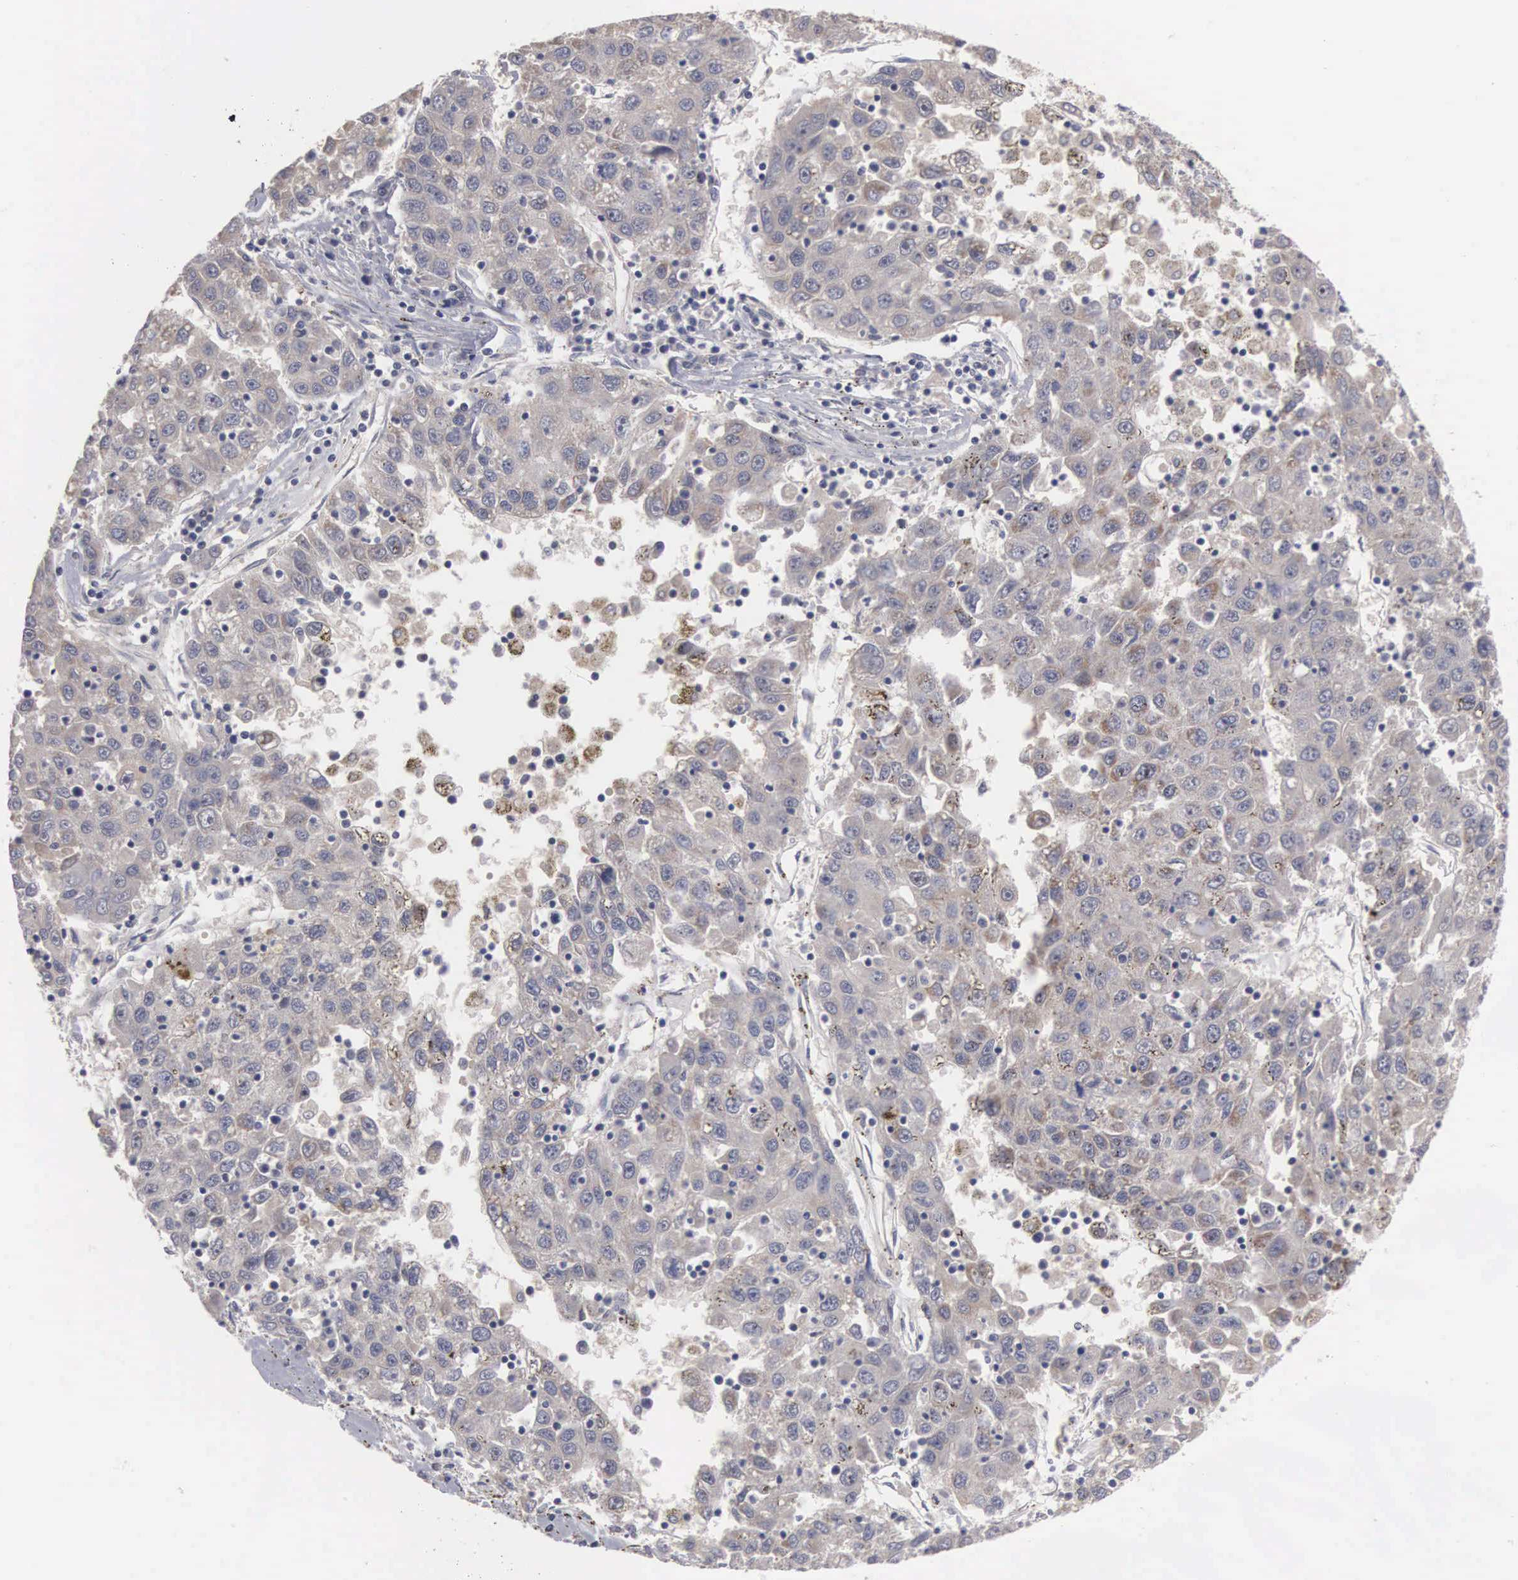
{"staining": {"intensity": "weak", "quantity": ">75%", "location": "cytoplasmic/membranous,nuclear"}, "tissue": "liver cancer", "cell_type": "Tumor cells", "image_type": "cancer", "snomed": [{"axis": "morphology", "description": "Carcinoma, Hepatocellular, NOS"}, {"axis": "topography", "description": "Liver"}], "caption": "Protein analysis of hepatocellular carcinoma (liver) tissue reveals weak cytoplasmic/membranous and nuclear expression in approximately >75% of tumor cells. (DAB (3,3'-diaminobenzidine) = brown stain, brightfield microscopy at high magnification).", "gene": "AMN", "patient": {"sex": "male", "age": 49}}